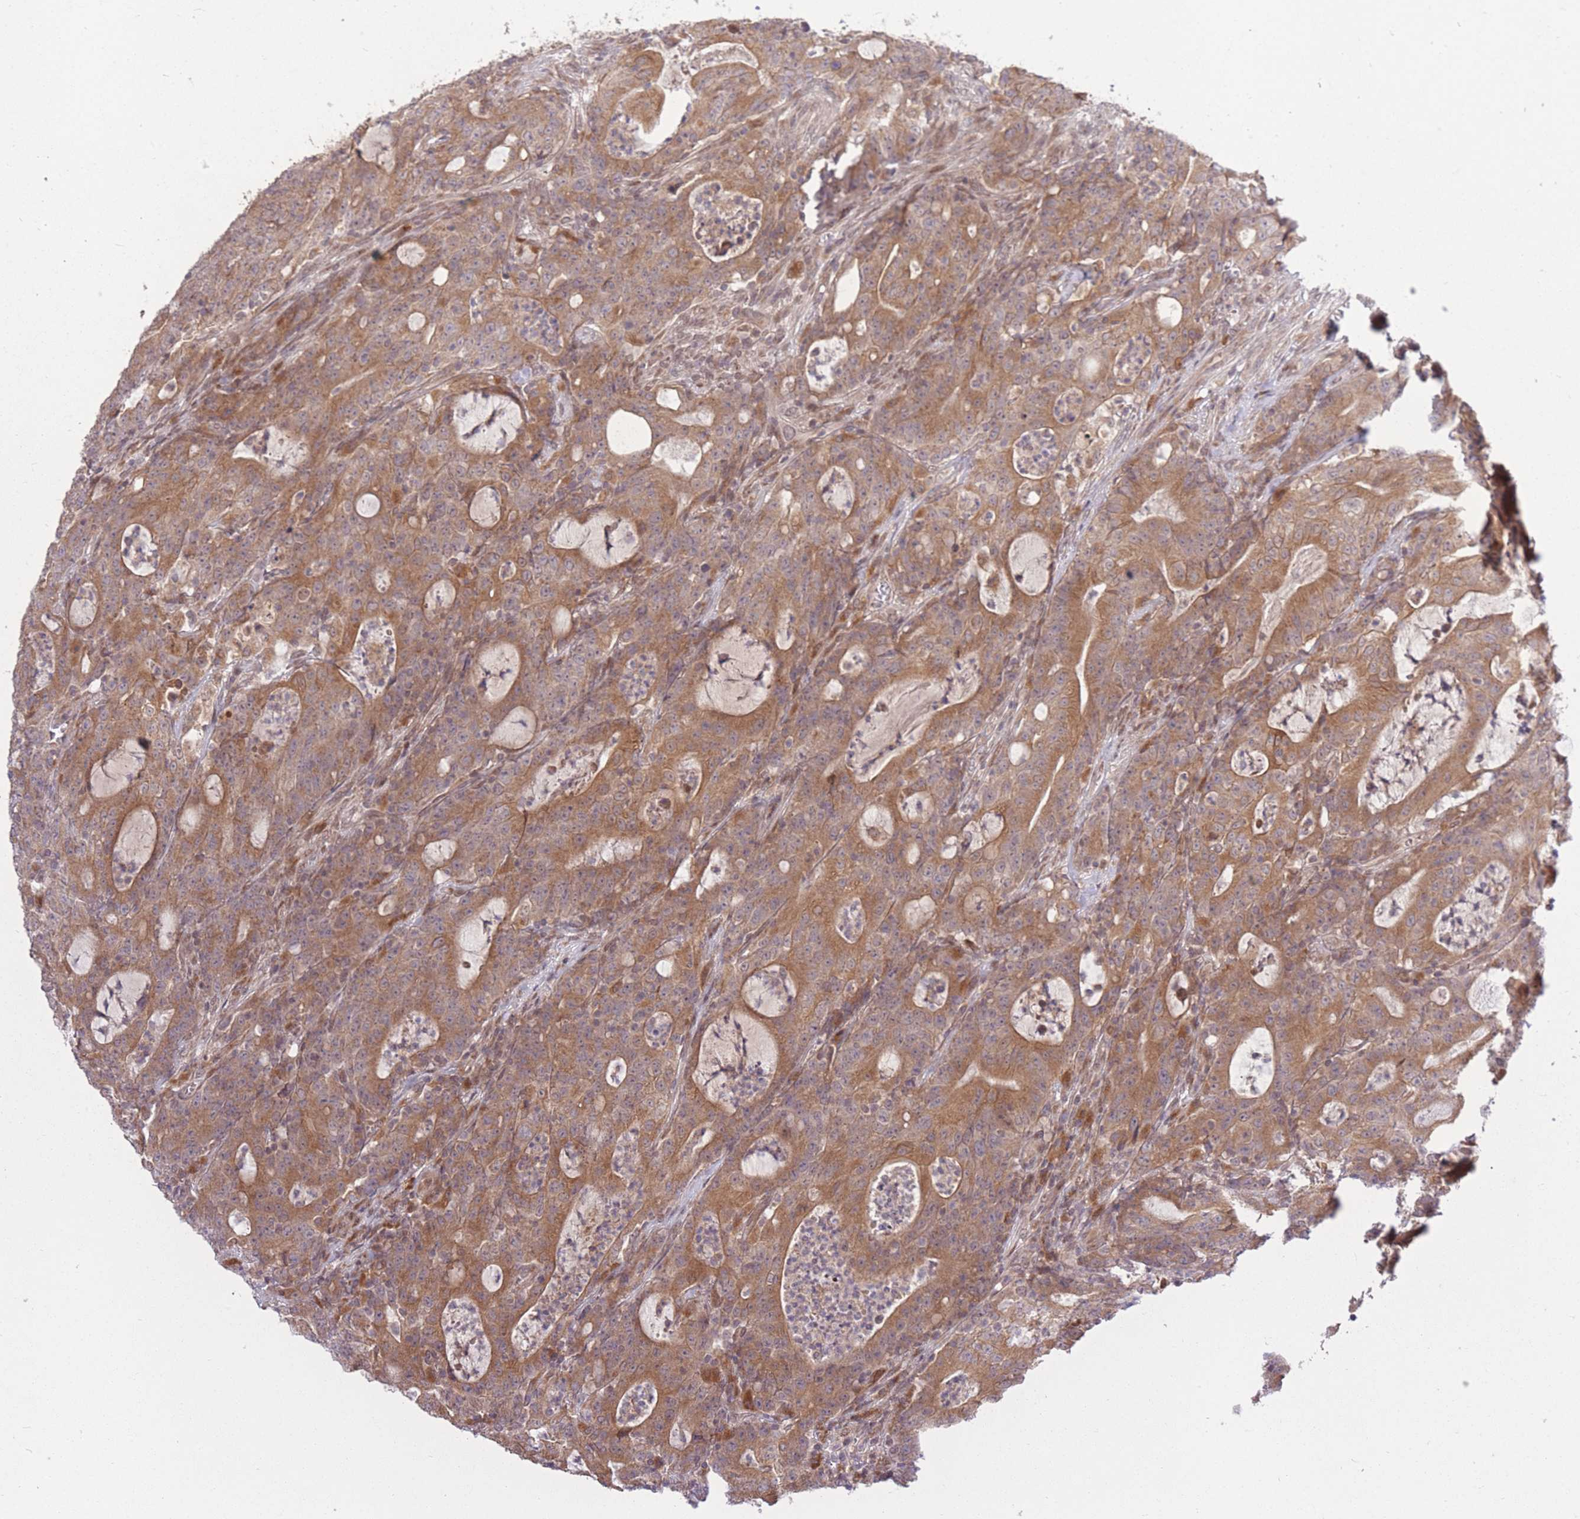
{"staining": {"intensity": "moderate", "quantity": ">75%", "location": "cytoplasmic/membranous"}, "tissue": "colorectal cancer", "cell_type": "Tumor cells", "image_type": "cancer", "snomed": [{"axis": "morphology", "description": "Adenocarcinoma, NOS"}, {"axis": "topography", "description": "Colon"}], "caption": "Immunohistochemical staining of human colorectal adenocarcinoma displays medium levels of moderate cytoplasmic/membranous protein staining in approximately >75% of tumor cells.", "gene": "ZNF391", "patient": {"sex": "male", "age": 83}}